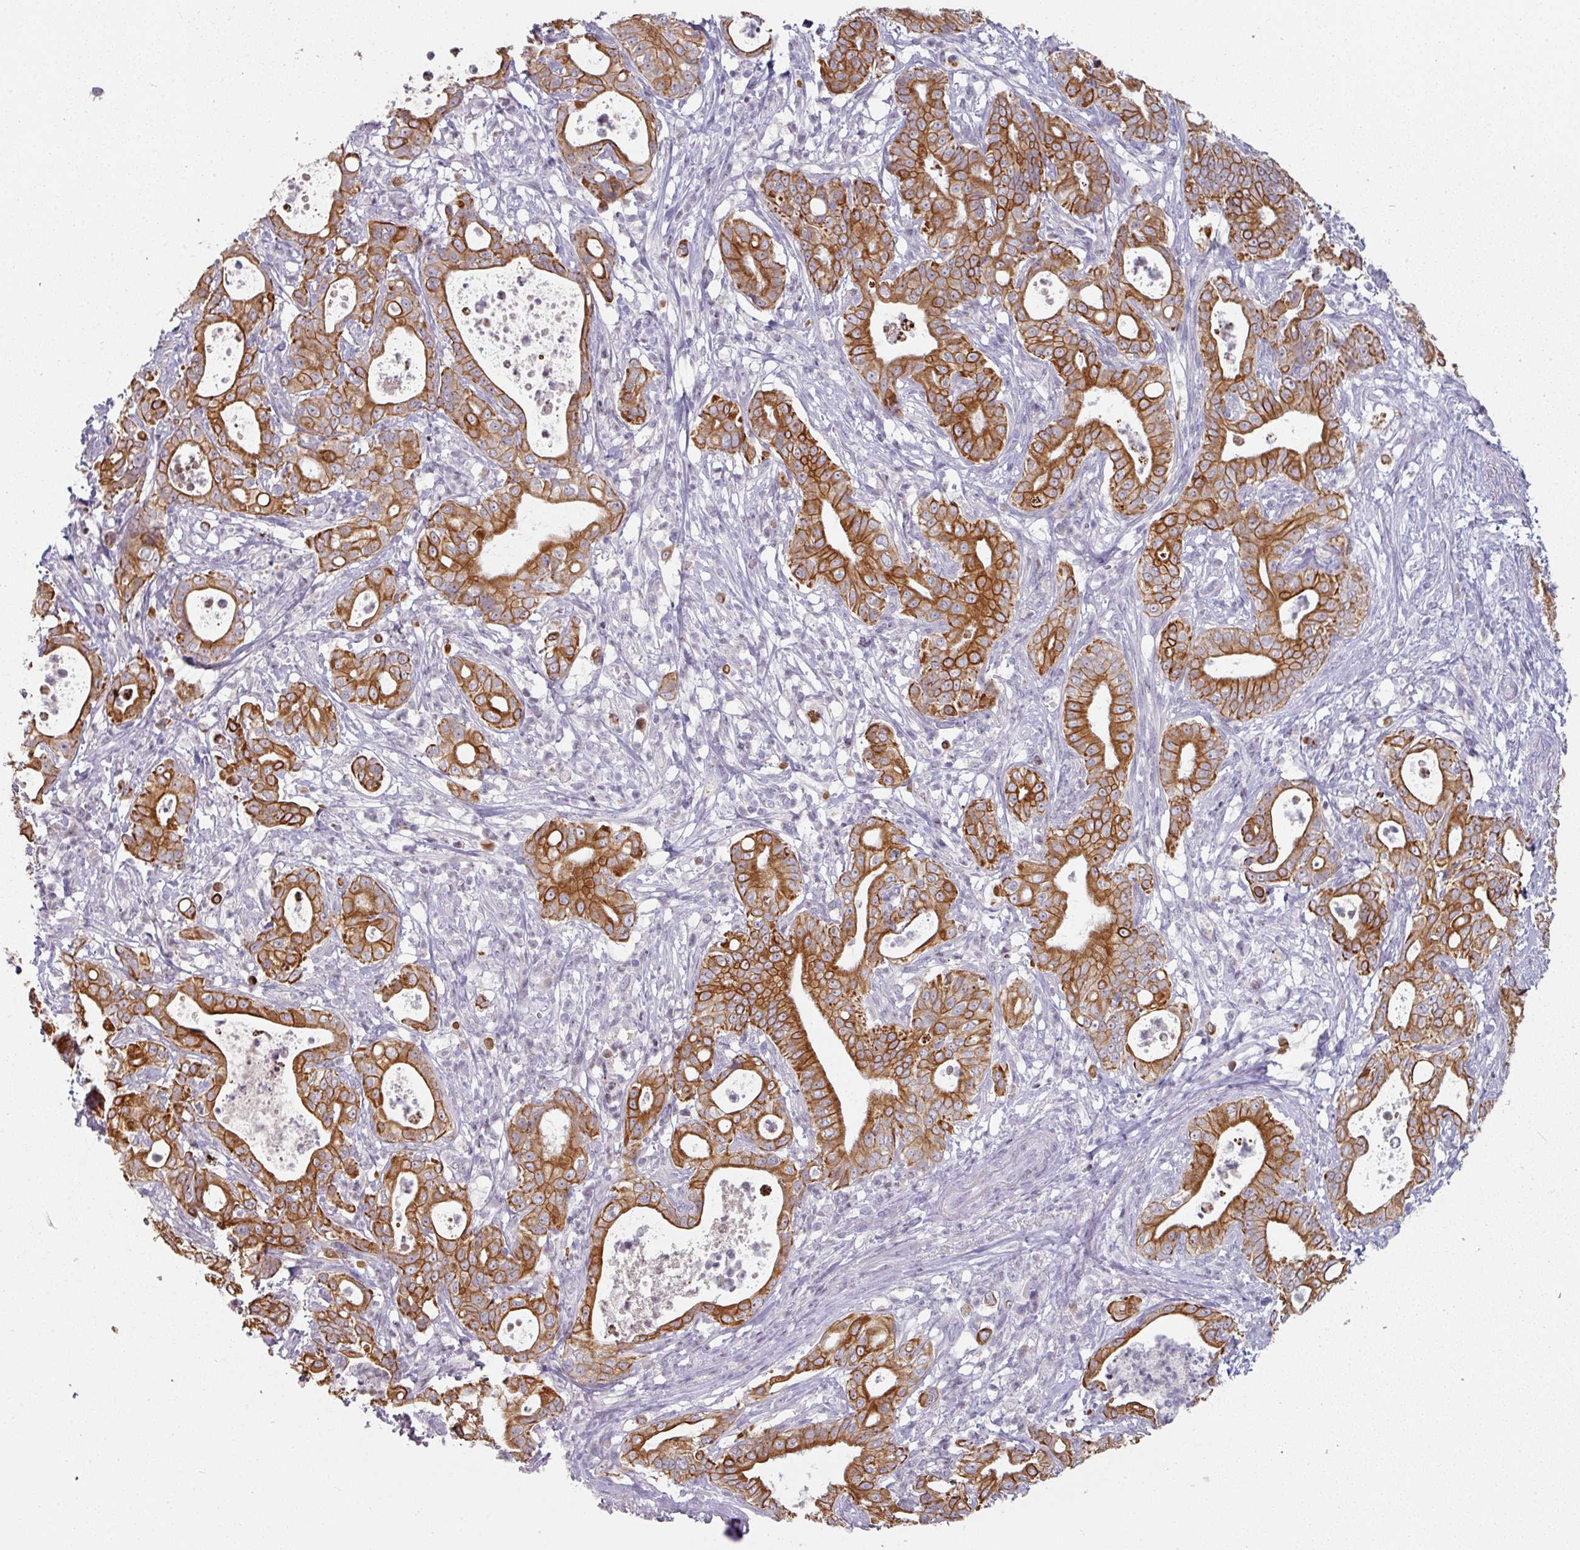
{"staining": {"intensity": "strong", "quantity": ">75%", "location": "cytoplasmic/membranous"}, "tissue": "pancreatic cancer", "cell_type": "Tumor cells", "image_type": "cancer", "snomed": [{"axis": "morphology", "description": "Adenocarcinoma, NOS"}, {"axis": "topography", "description": "Pancreas"}], "caption": "A high-resolution photomicrograph shows immunohistochemistry (IHC) staining of pancreatic adenocarcinoma, which displays strong cytoplasmic/membranous staining in approximately >75% of tumor cells.", "gene": "GTF2H3", "patient": {"sex": "male", "age": 71}}